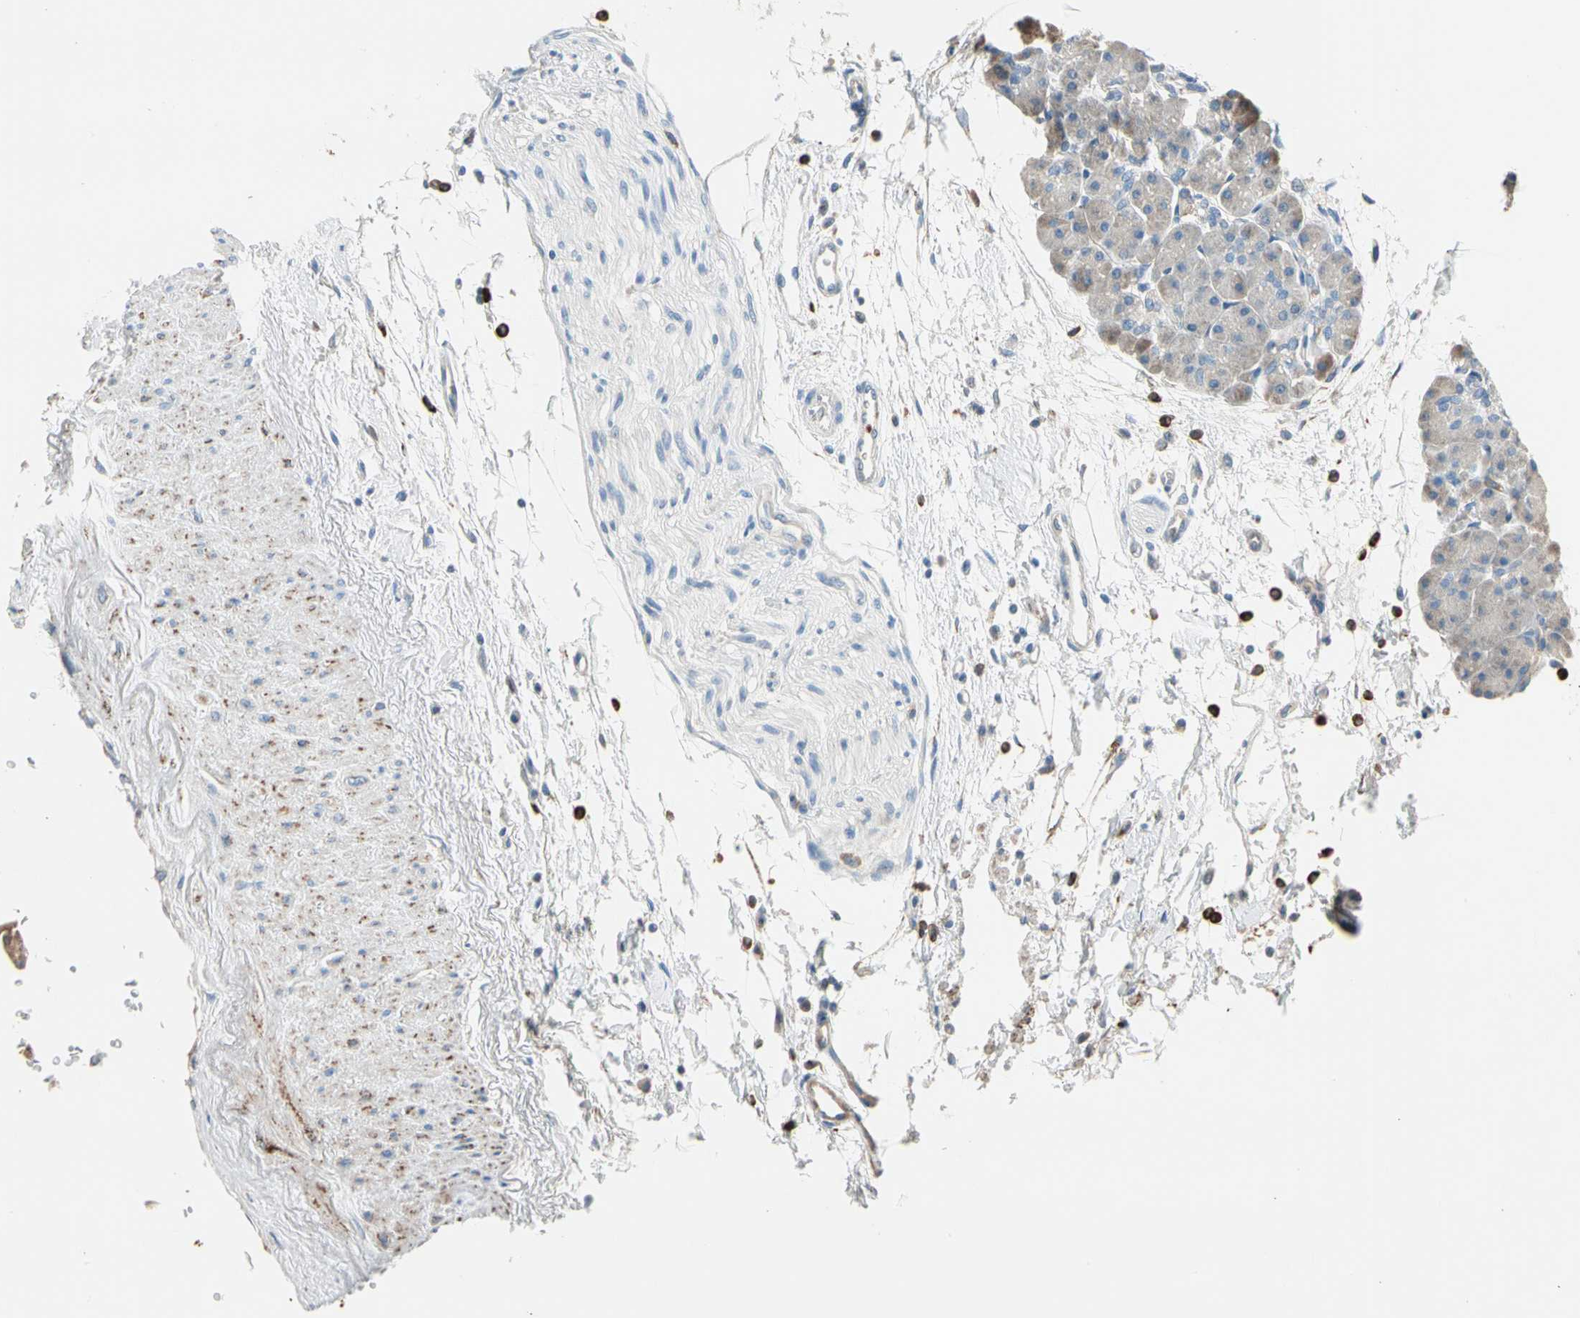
{"staining": {"intensity": "weak", "quantity": ">75%", "location": "cytoplasmic/membranous"}, "tissue": "pancreas", "cell_type": "Exocrine glandular cells", "image_type": "normal", "snomed": [{"axis": "morphology", "description": "Normal tissue, NOS"}, {"axis": "topography", "description": "Pancreas"}], "caption": "The image demonstrates immunohistochemical staining of unremarkable pancreas. There is weak cytoplasmic/membranous expression is present in about >75% of exocrine glandular cells.", "gene": "LY6G6F", "patient": {"sex": "male", "age": 66}}